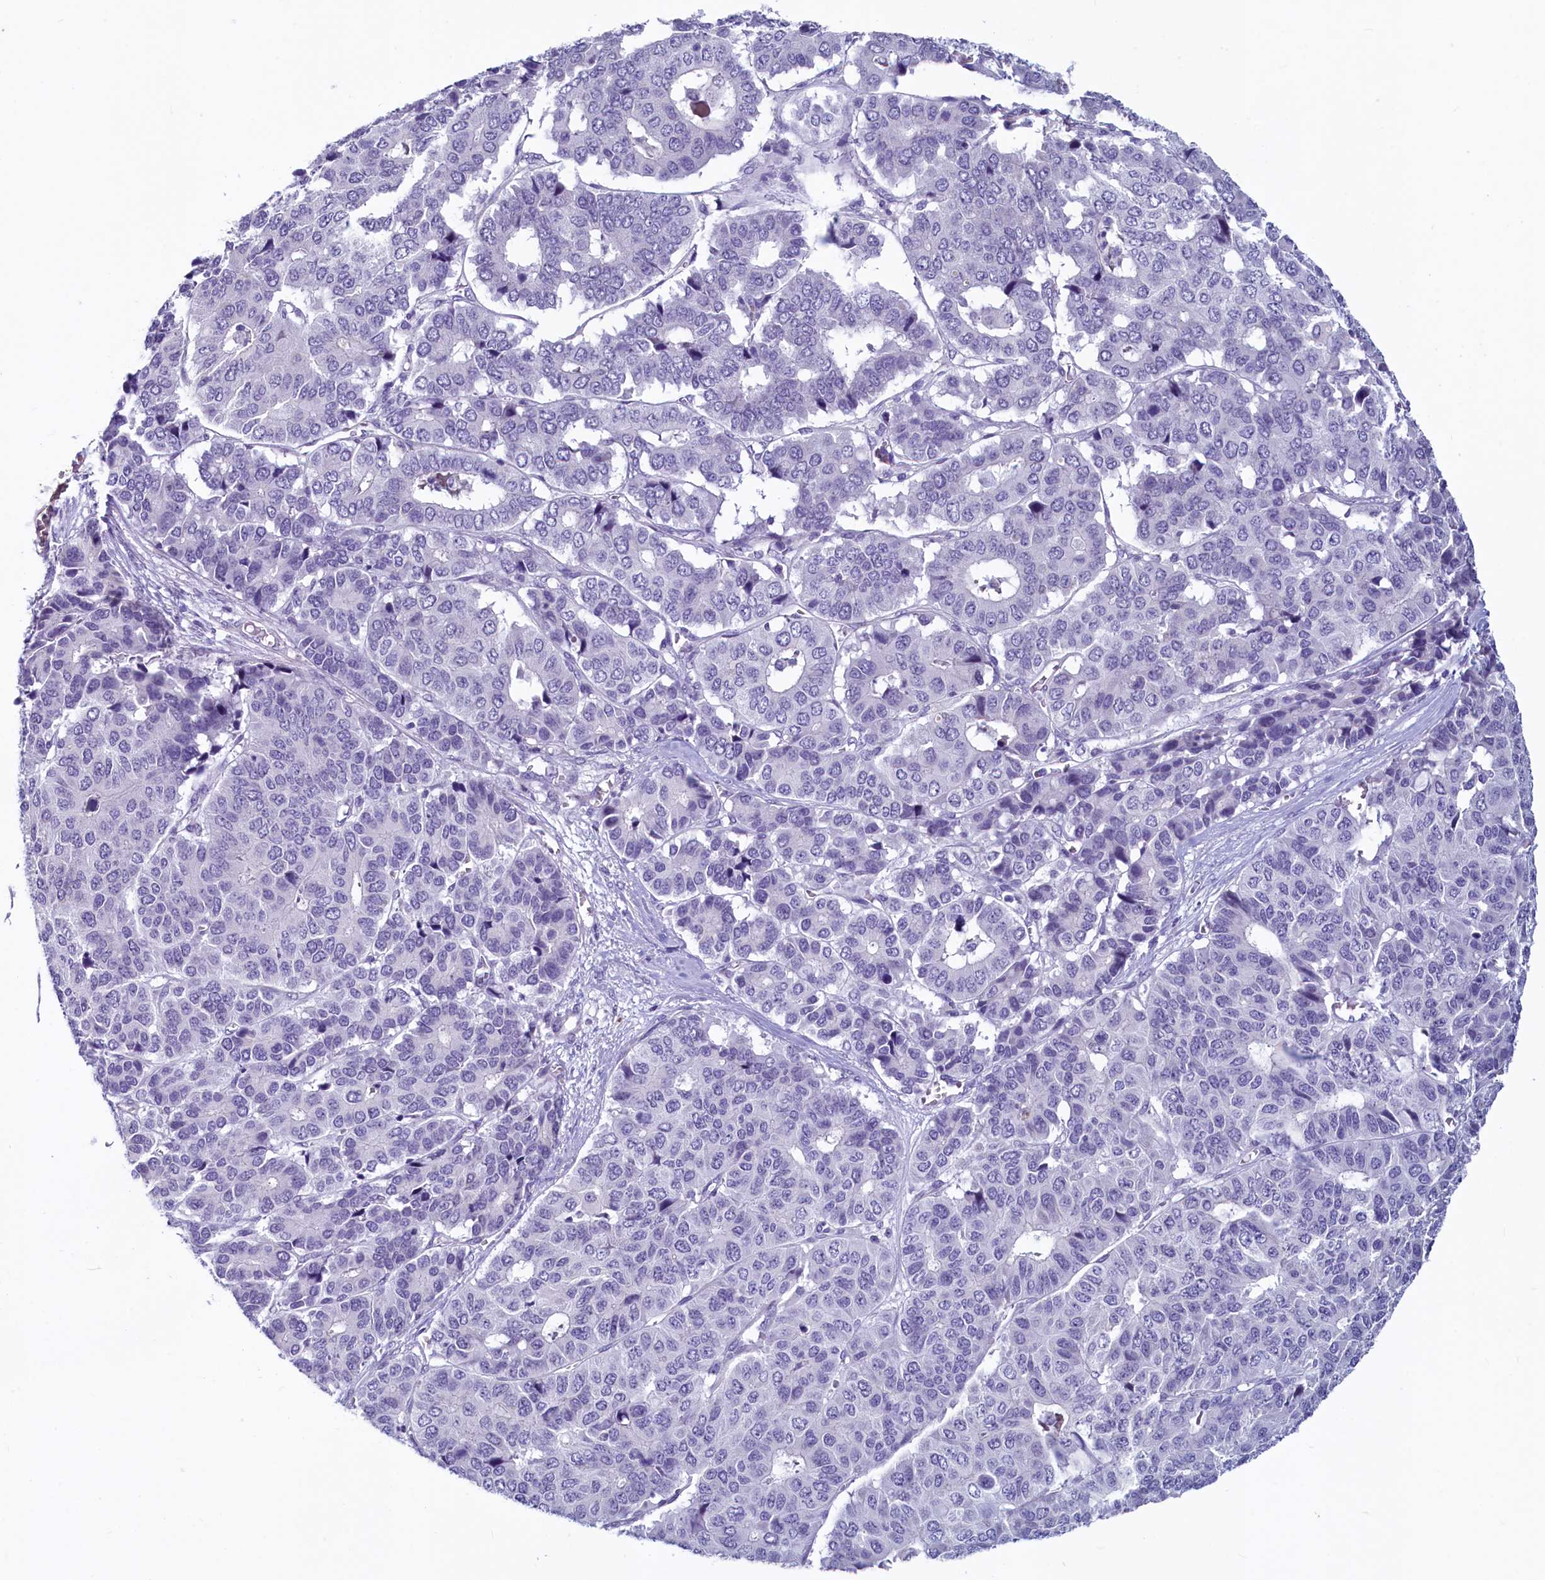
{"staining": {"intensity": "negative", "quantity": "none", "location": "none"}, "tissue": "pancreatic cancer", "cell_type": "Tumor cells", "image_type": "cancer", "snomed": [{"axis": "morphology", "description": "Adenocarcinoma, NOS"}, {"axis": "topography", "description": "Pancreas"}], "caption": "This is a micrograph of immunohistochemistry staining of adenocarcinoma (pancreatic), which shows no positivity in tumor cells.", "gene": "INSC", "patient": {"sex": "male", "age": 50}}